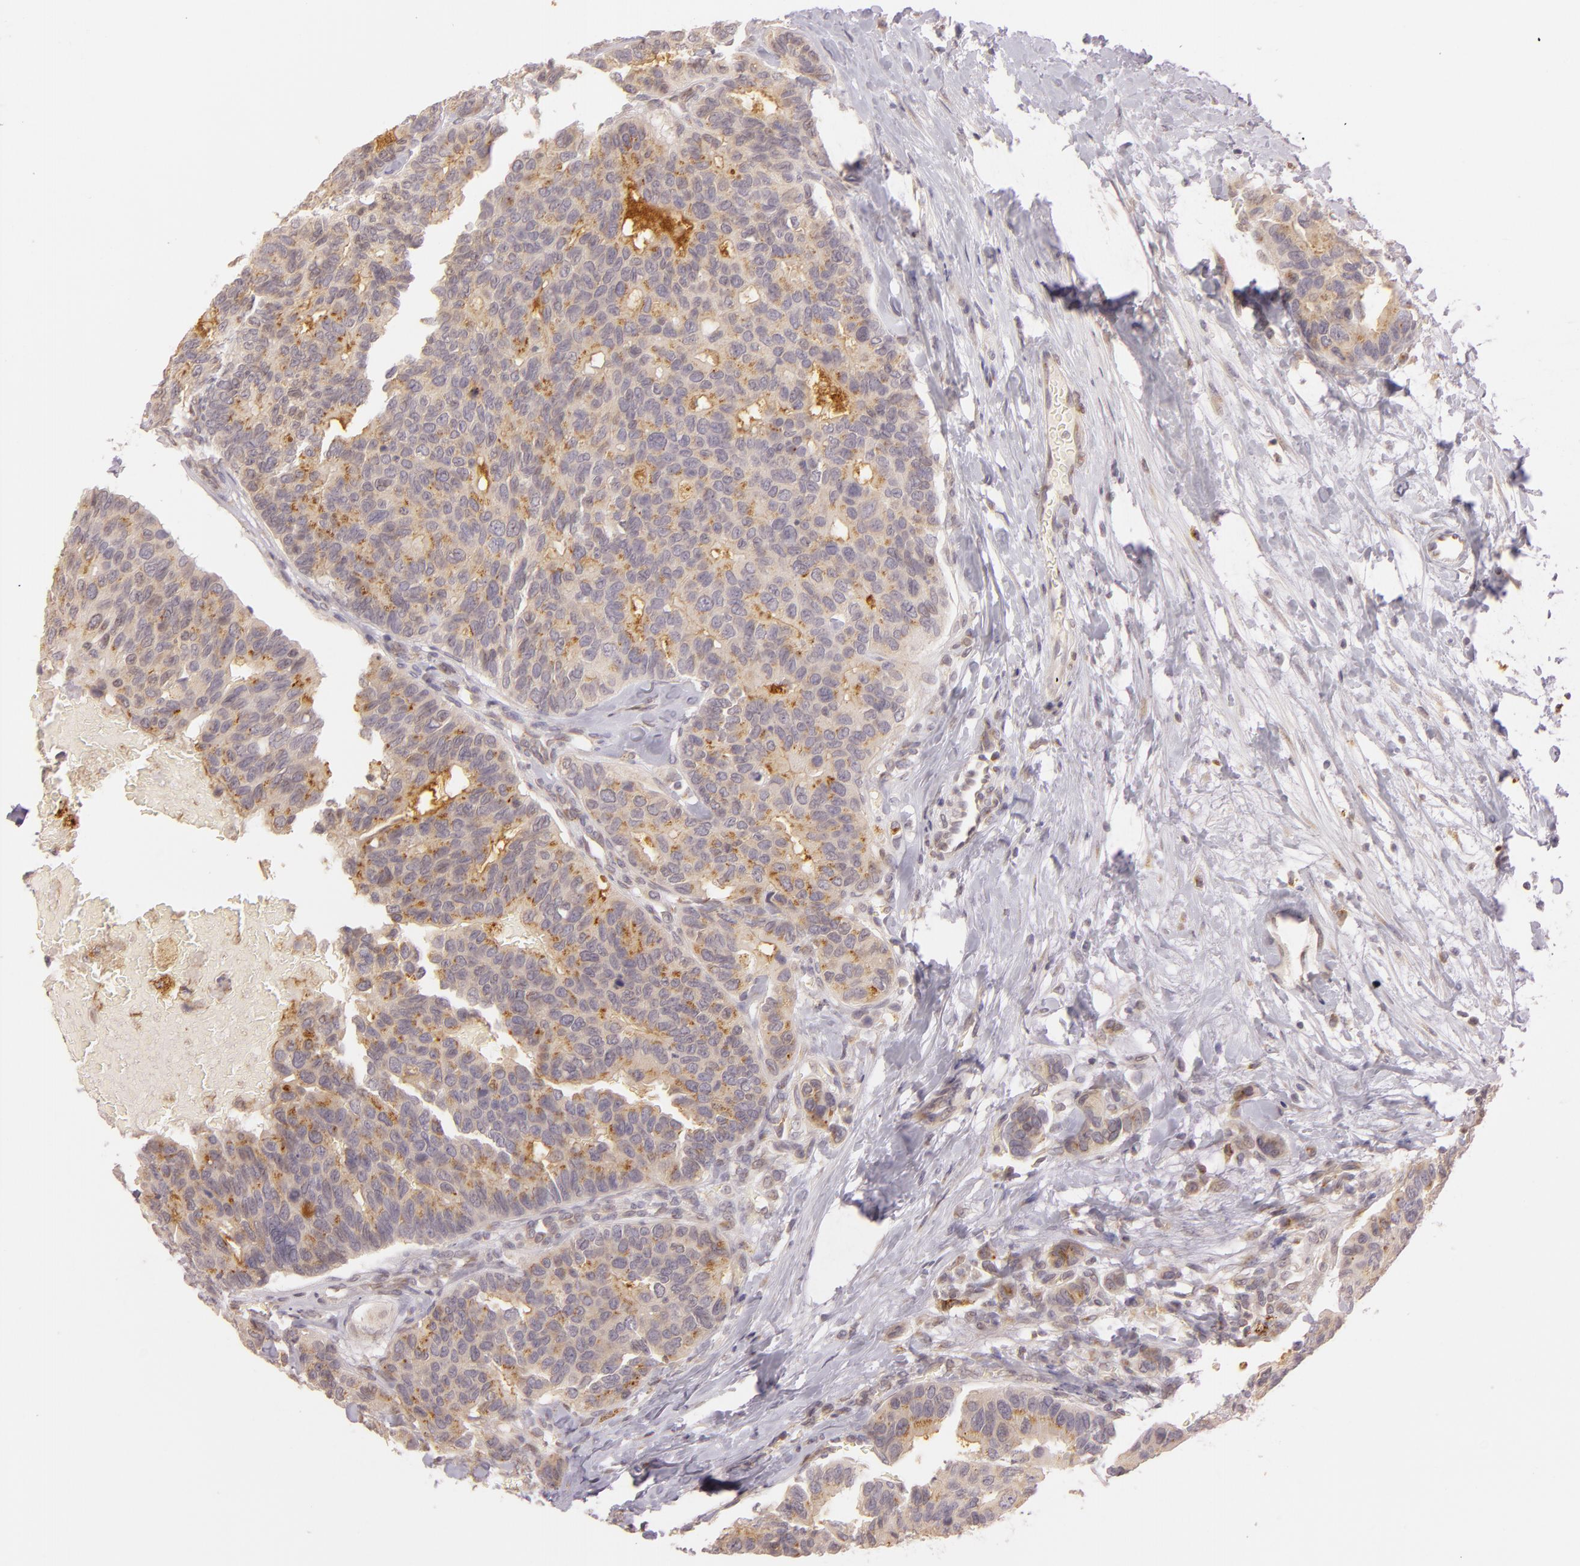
{"staining": {"intensity": "moderate", "quantity": ">75%", "location": "cytoplasmic/membranous"}, "tissue": "breast cancer", "cell_type": "Tumor cells", "image_type": "cancer", "snomed": [{"axis": "morphology", "description": "Duct carcinoma"}, {"axis": "topography", "description": "Breast"}], "caption": "Brown immunohistochemical staining in breast cancer demonstrates moderate cytoplasmic/membranous expression in approximately >75% of tumor cells. The staining was performed using DAB to visualize the protein expression in brown, while the nuclei were stained in blue with hematoxylin (Magnification: 20x).", "gene": "LGMN", "patient": {"sex": "female", "age": 69}}